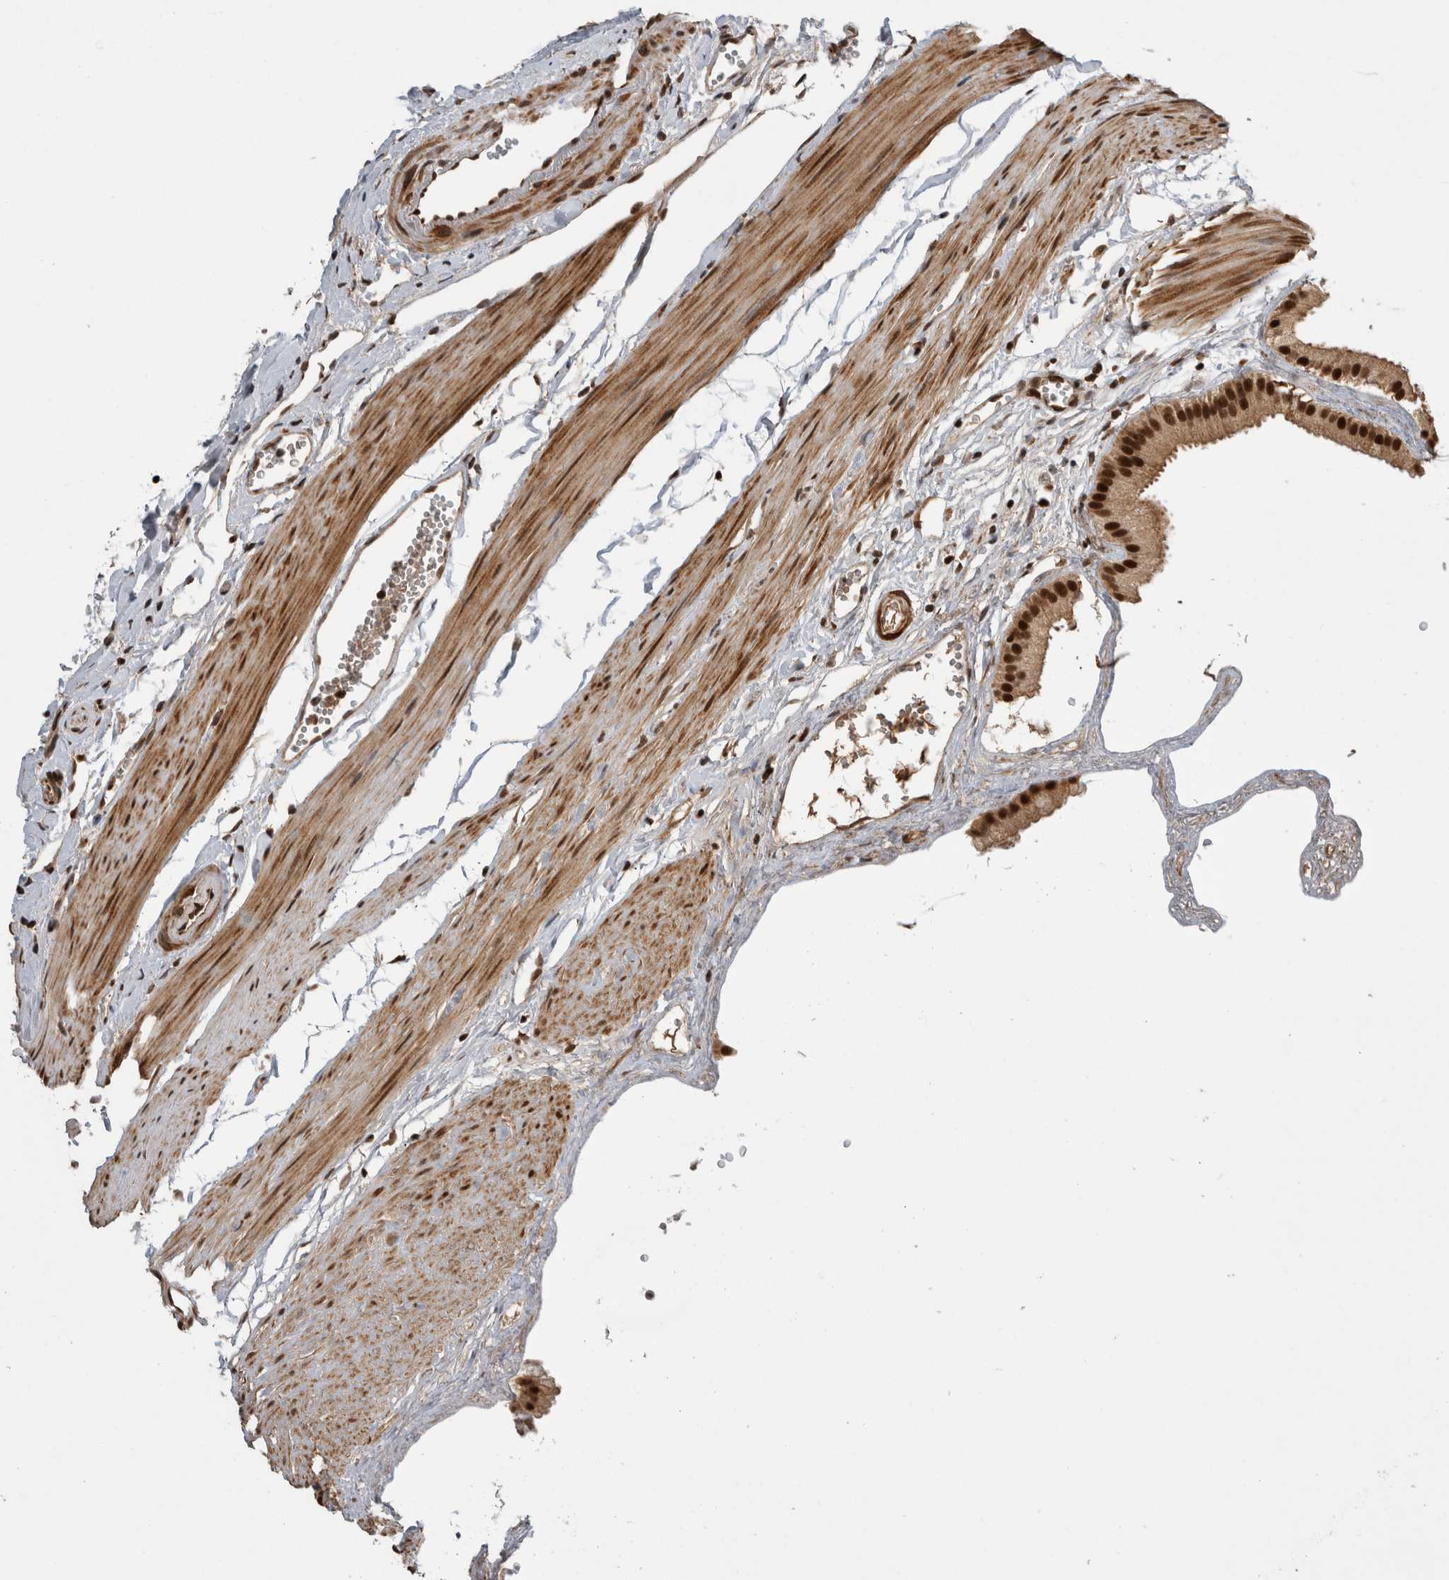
{"staining": {"intensity": "strong", "quantity": ">75%", "location": "nuclear"}, "tissue": "gallbladder", "cell_type": "Glandular cells", "image_type": "normal", "snomed": [{"axis": "morphology", "description": "Normal tissue, NOS"}, {"axis": "topography", "description": "Gallbladder"}], "caption": "Protein analysis of benign gallbladder demonstrates strong nuclear positivity in approximately >75% of glandular cells.", "gene": "CPSF2", "patient": {"sex": "female", "age": 64}}